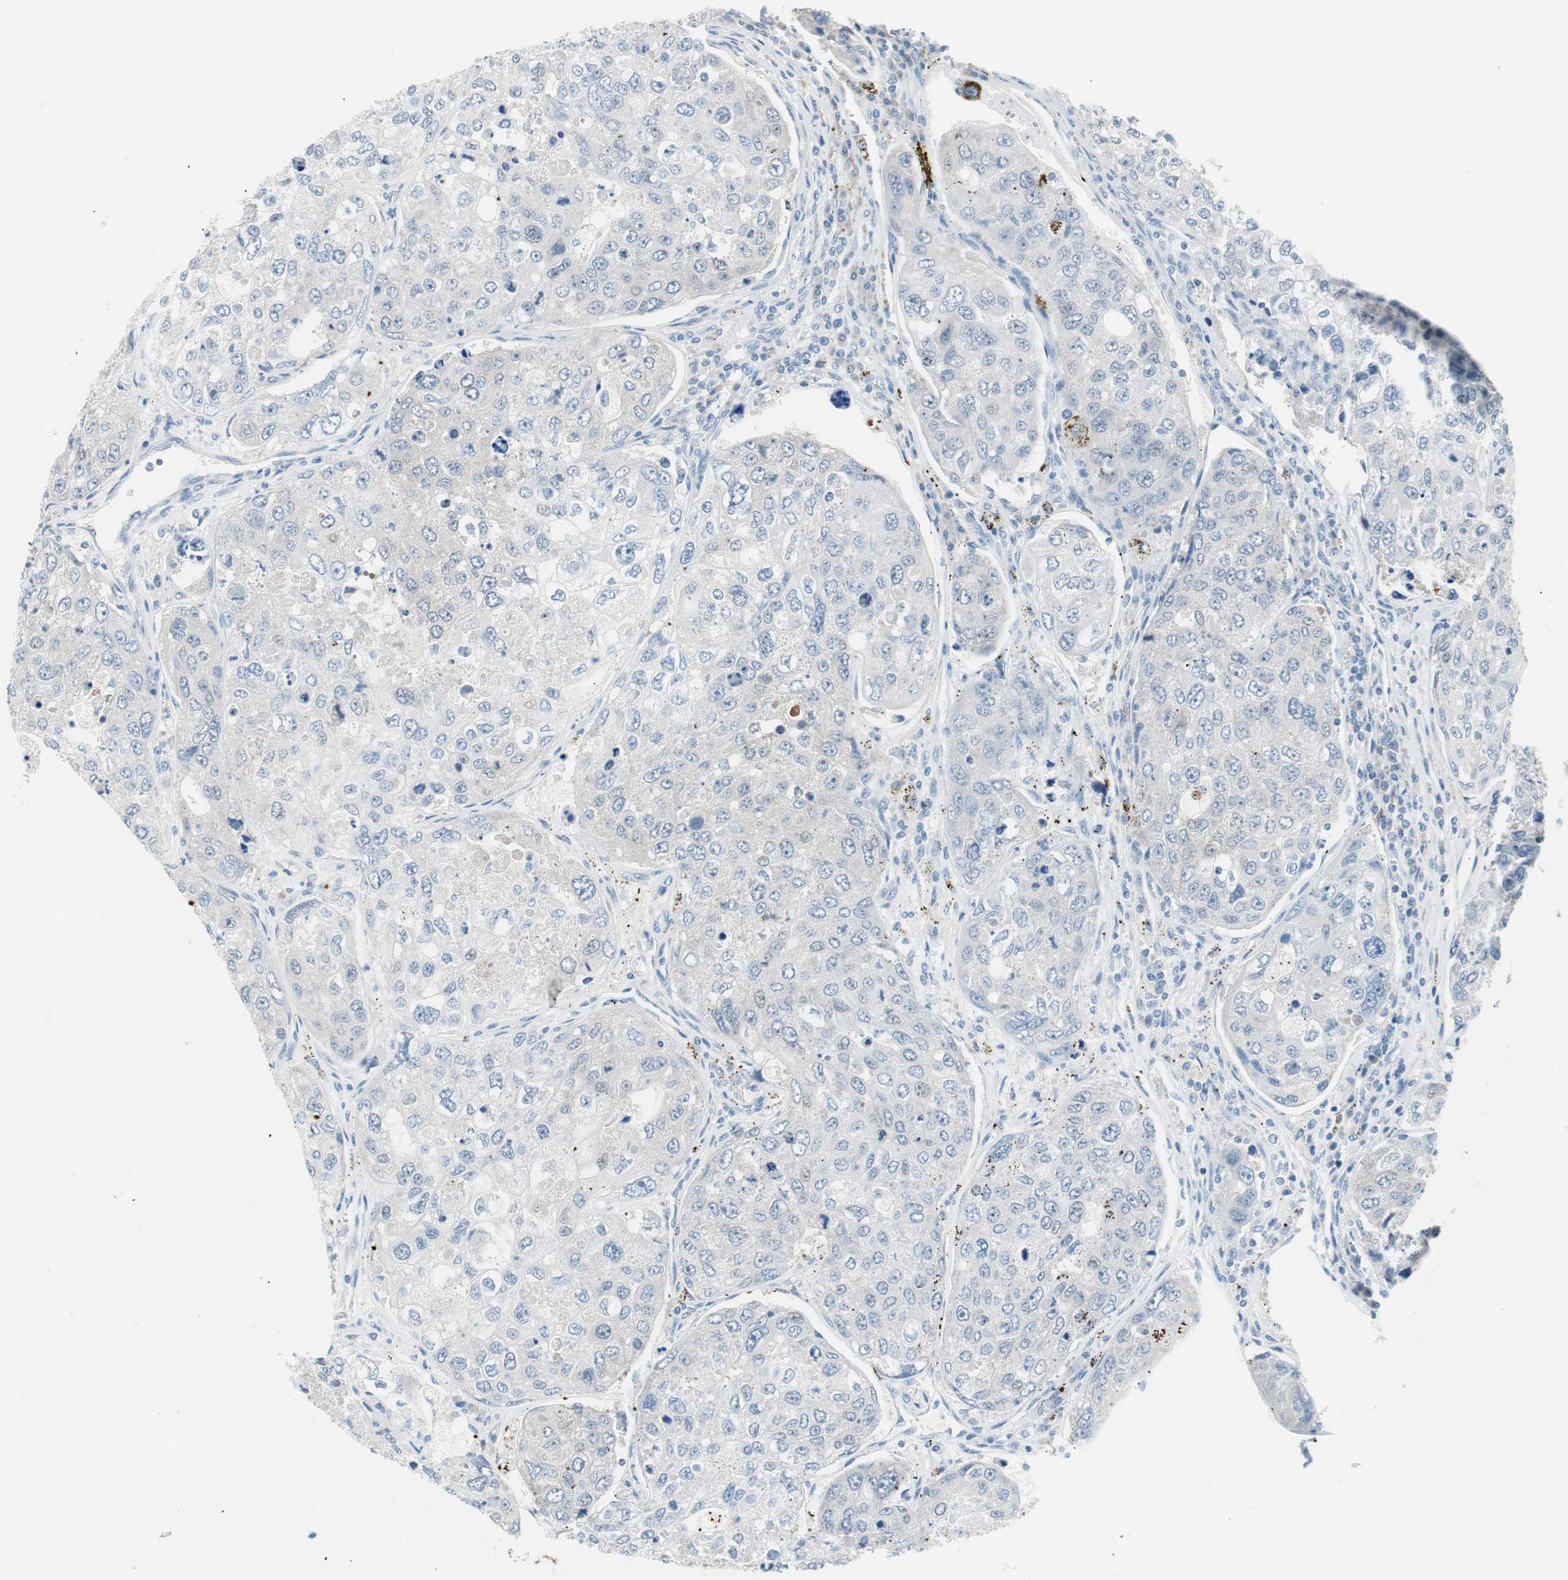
{"staining": {"intensity": "negative", "quantity": "none", "location": "none"}, "tissue": "urothelial cancer", "cell_type": "Tumor cells", "image_type": "cancer", "snomed": [{"axis": "morphology", "description": "Urothelial carcinoma, High grade"}, {"axis": "topography", "description": "Lymph node"}, {"axis": "topography", "description": "Urinary bladder"}], "caption": "The immunohistochemistry image has no significant positivity in tumor cells of high-grade urothelial carcinoma tissue.", "gene": "VIL1", "patient": {"sex": "male", "age": 51}}